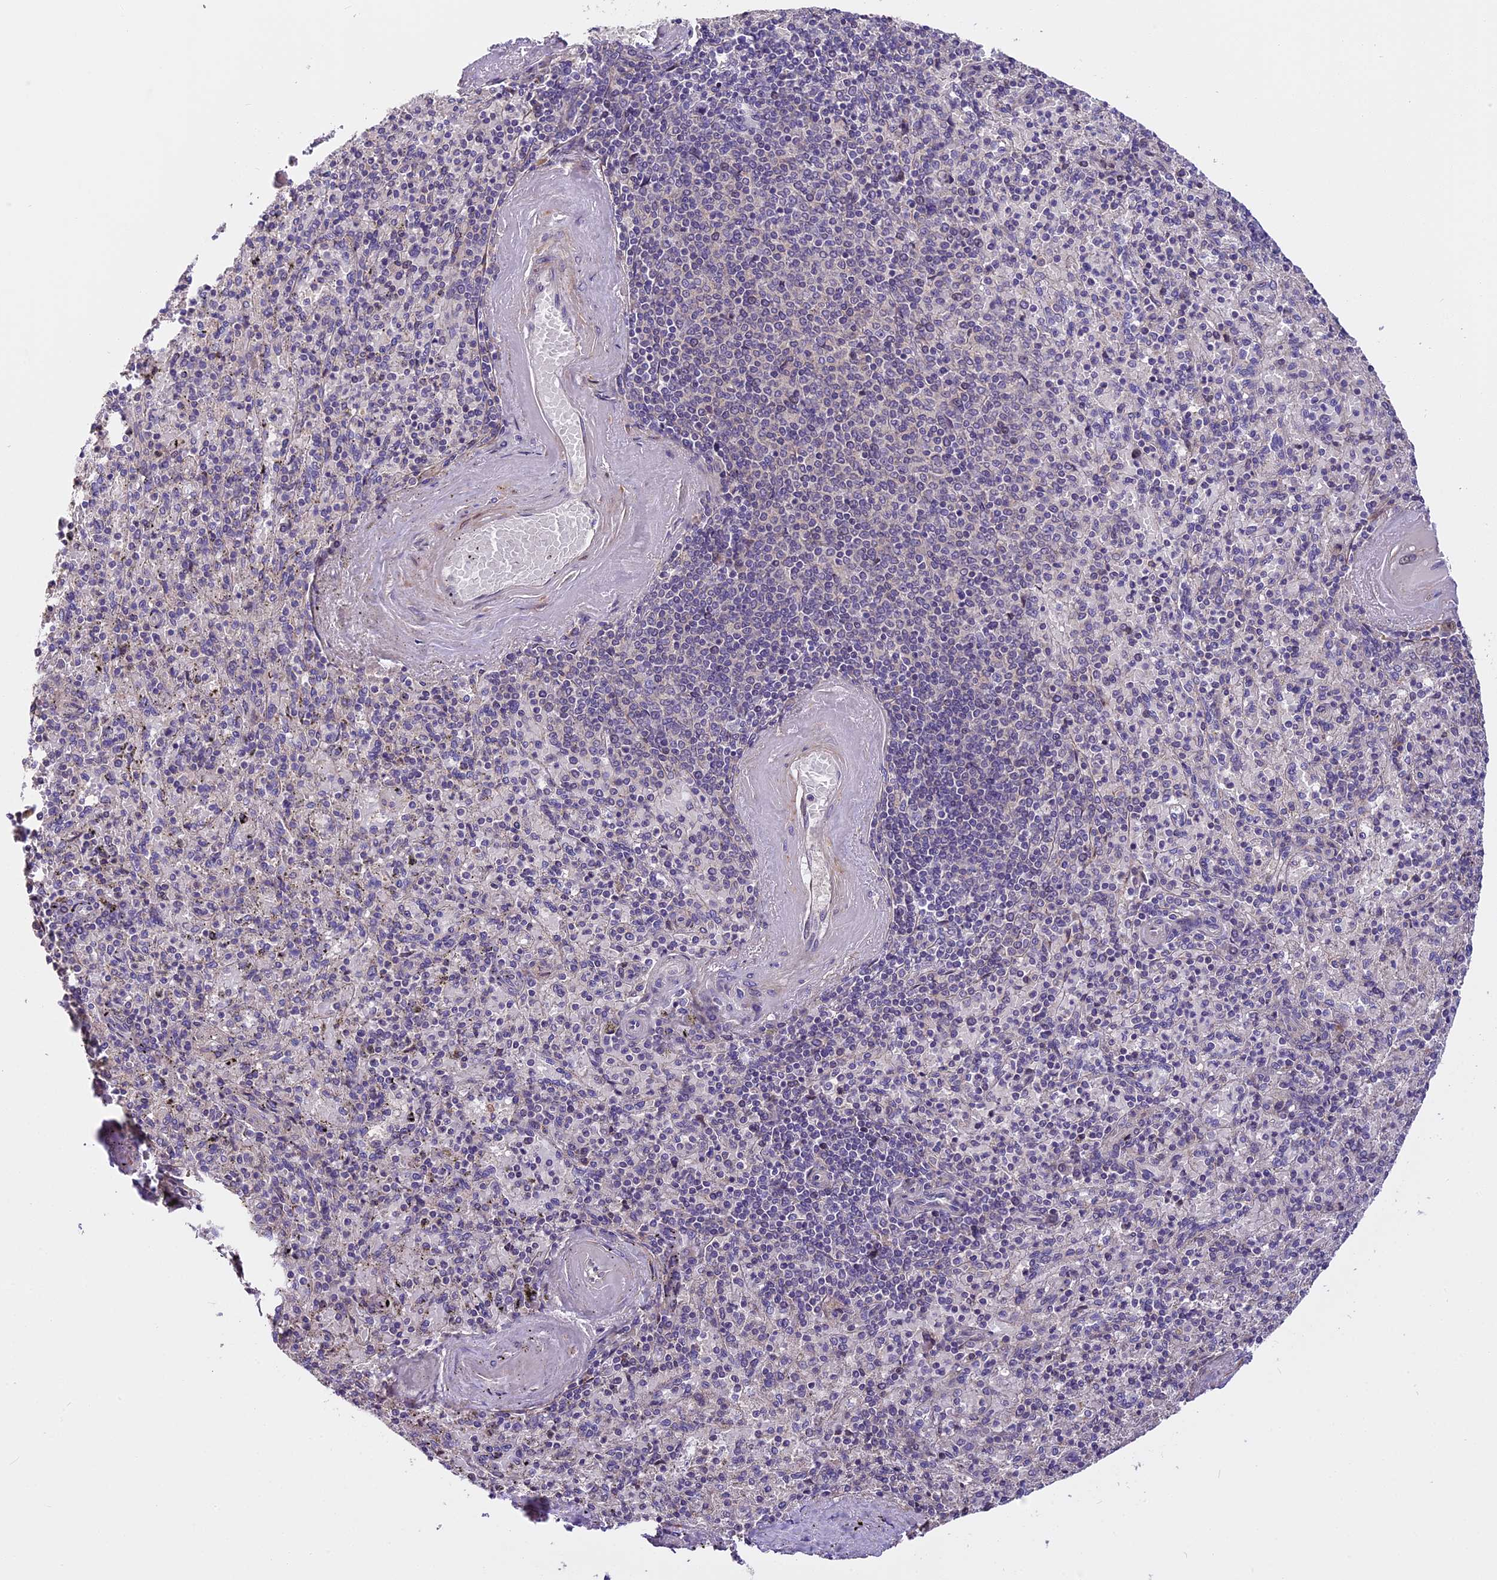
{"staining": {"intensity": "negative", "quantity": "none", "location": "none"}, "tissue": "spleen", "cell_type": "Cells in red pulp", "image_type": "normal", "snomed": [{"axis": "morphology", "description": "Normal tissue, NOS"}, {"axis": "topography", "description": "Spleen"}], "caption": "Immunohistochemical staining of normal spleen shows no significant expression in cells in red pulp. (DAB immunohistochemistry (IHC) visualized using brightfield microscopy, high magnification).", "gene": "FAM98C", "patient": {"sex": "male", "age": 82}}